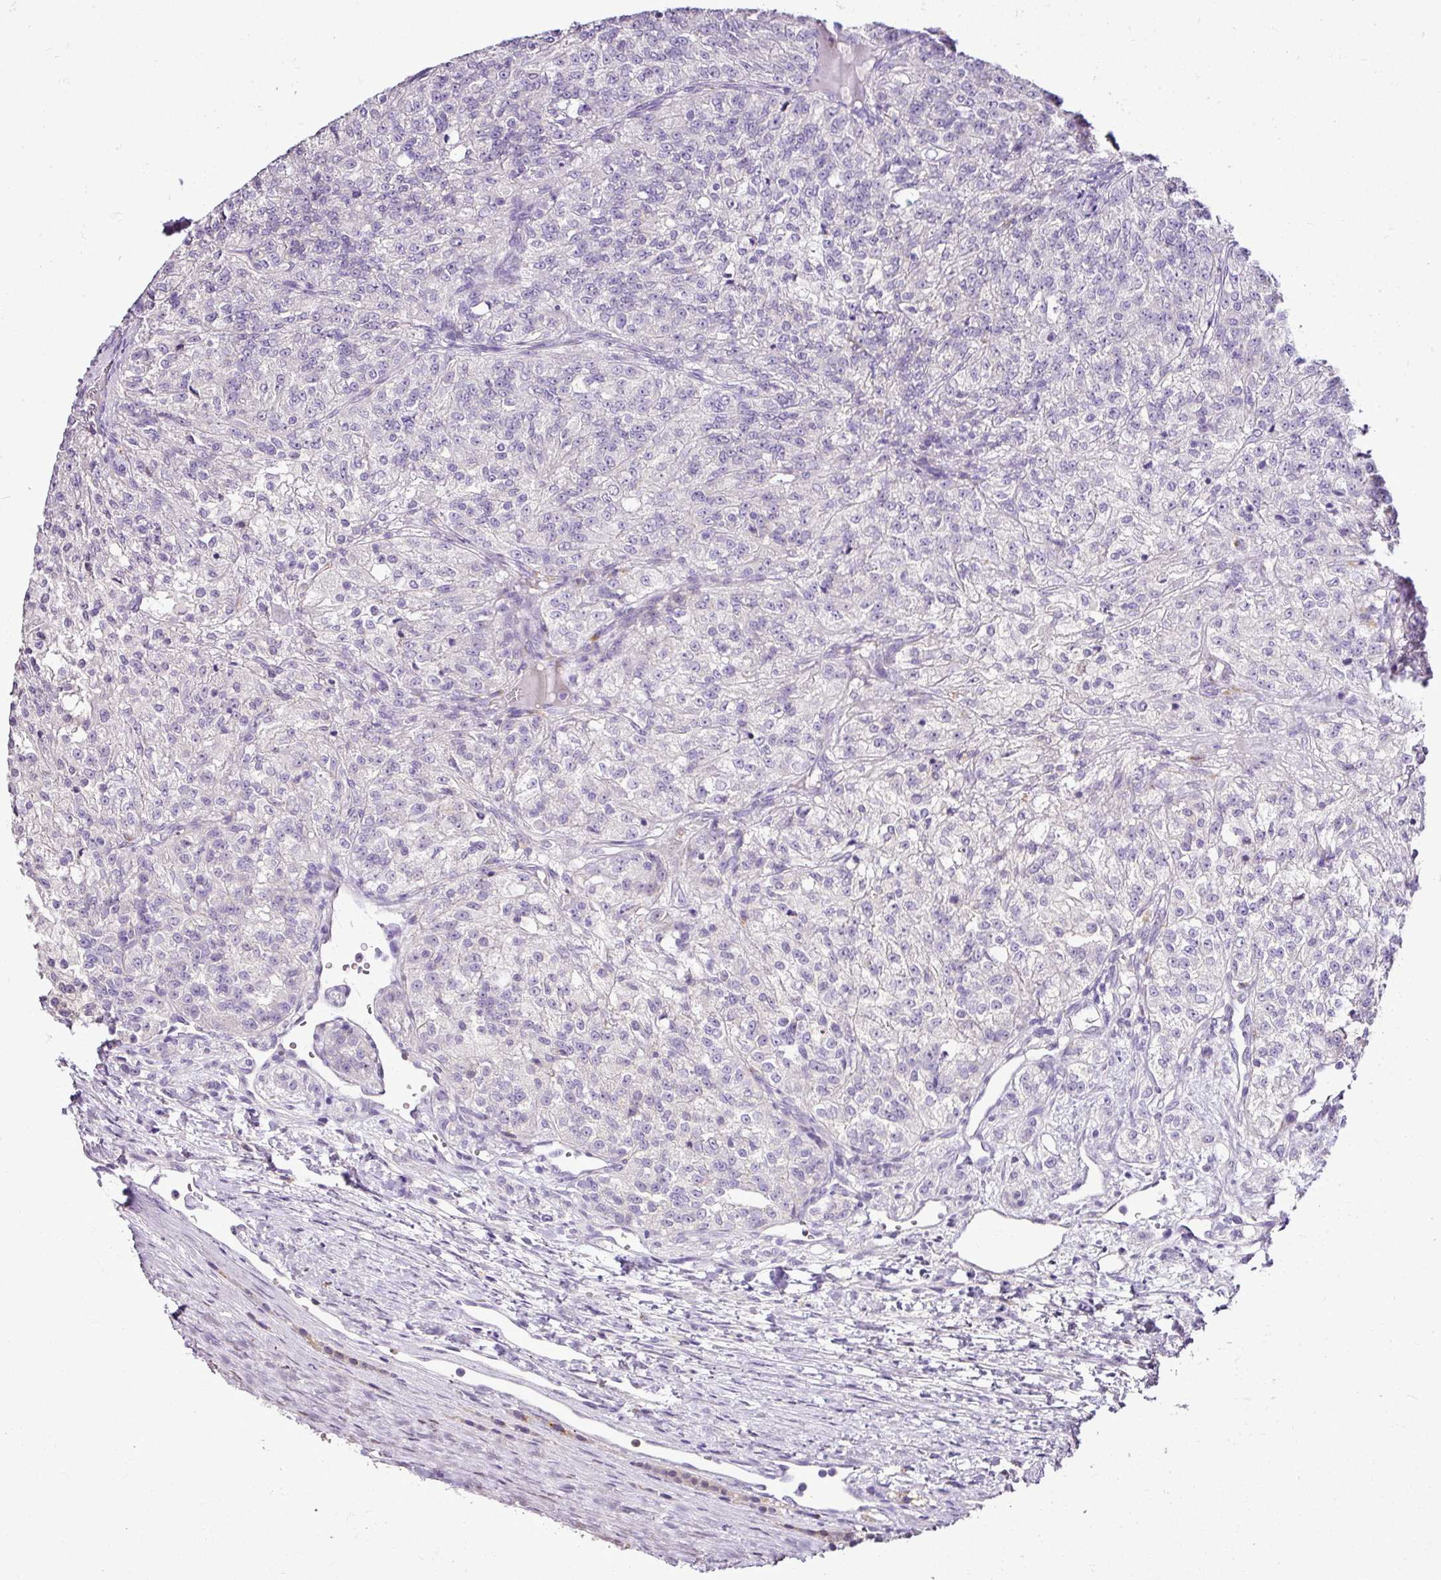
{"staining": {"intensity": "negative", "quantity": "none", "location": "none"}, "tissue": "renal cancer", "cell_type": "Tumor cells", "image_type": "cancer", "snomed": [{"axis": "morphology", "description": "Adenocarcinoma, NOS"}, {"axis": "topography", "description": "Kidney"}], "caption": "A high-resolution photomicrograph shows immunohistochemistry (IHC) staining of renal cancer, which demonstrates no significant expression in tumor cells.", "gene": "ESR1", "patient": {"sex": "female", "age": 63}}